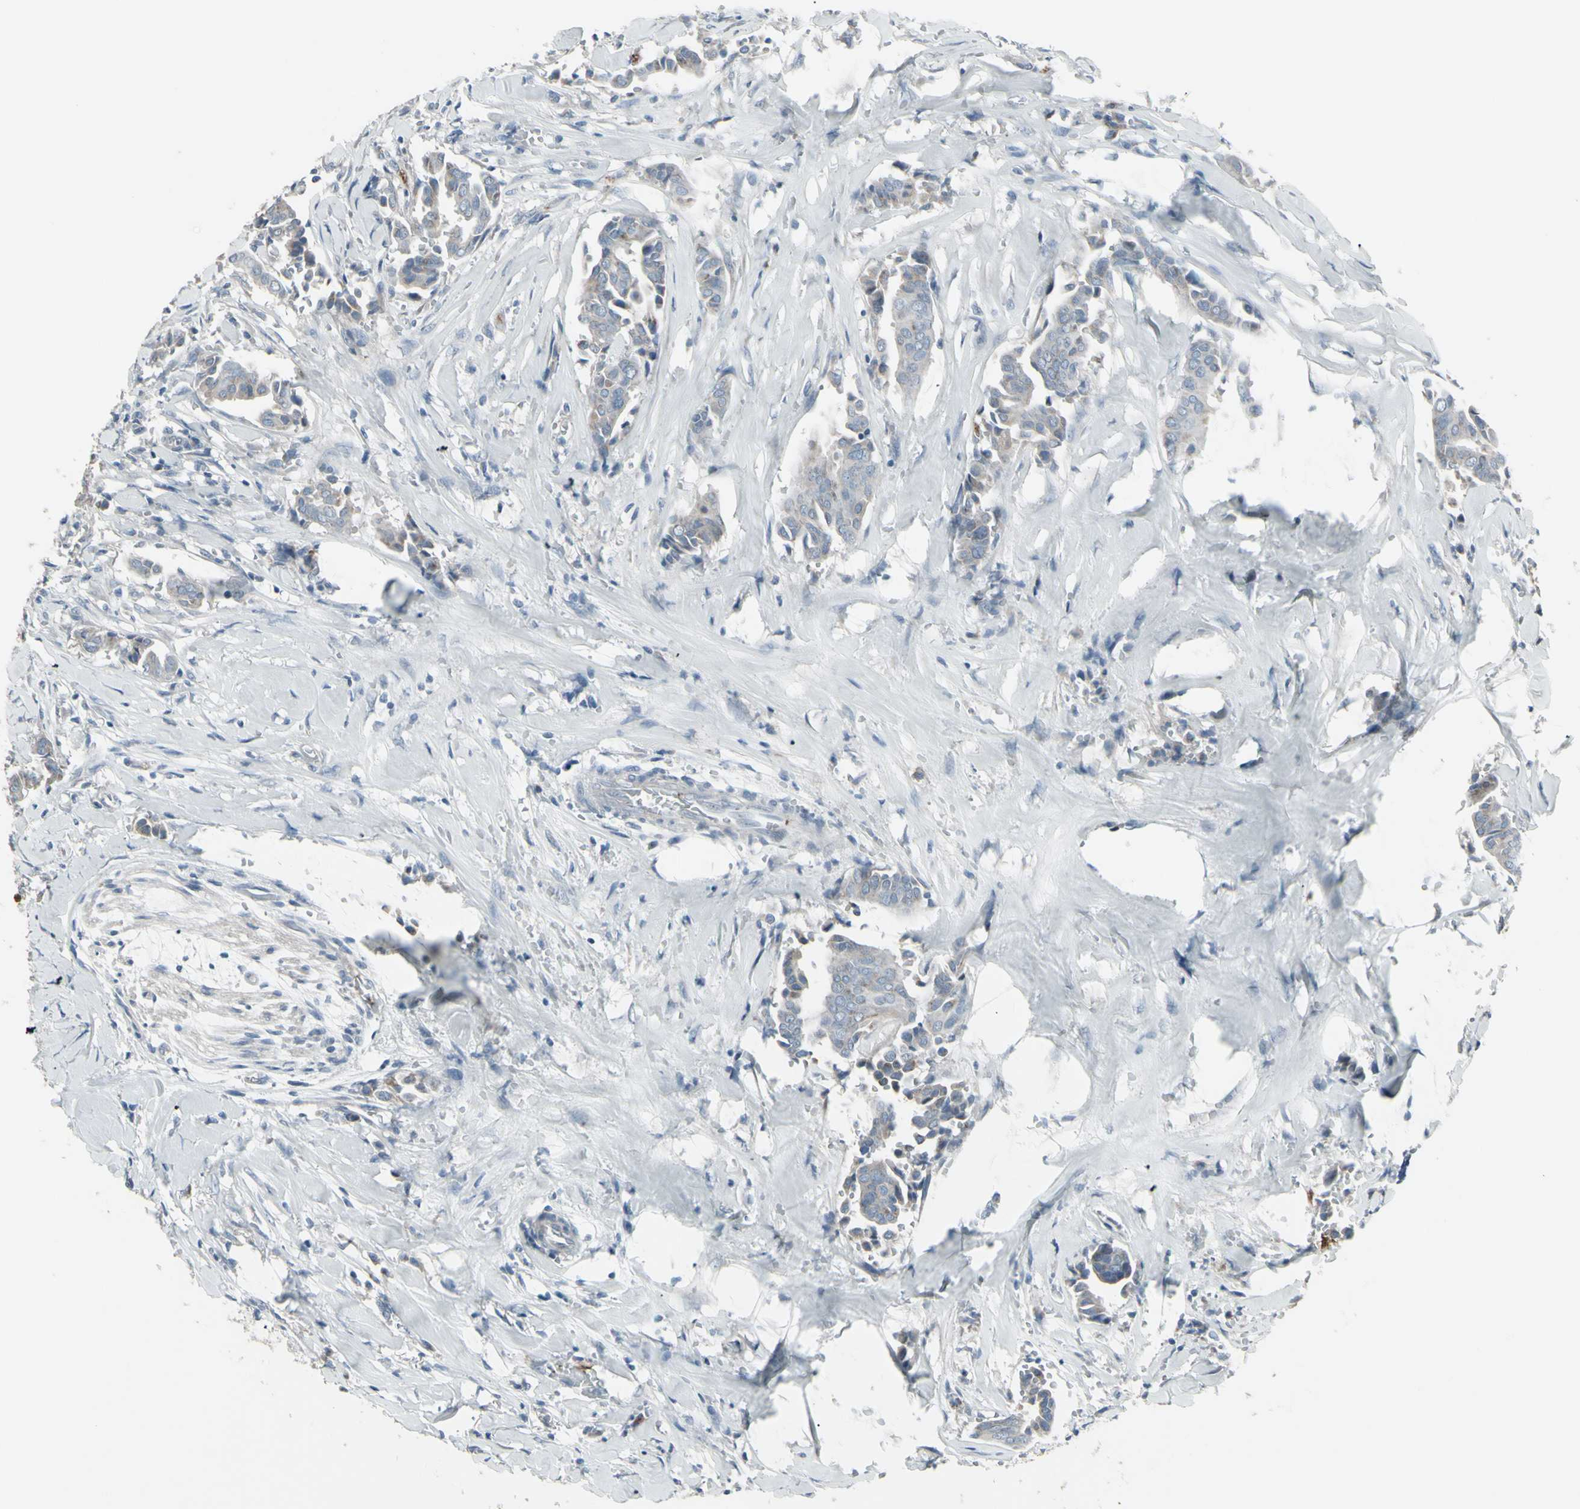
{"staining": {"intensity": "weak", "quantity": "25%-75%", "location": "cytoplasmic/membranous"}, "tissue": "head and neck cancer", "cell_type": "Tumor cells", "image_type": "cancer", "snomed": [{"axis": "morphology", "description": "Adenocarcinoma, NOS"}, {"axis": "topography", "description": "Salivary gland"}, {"axis": "topography", "description": "Head-Neck"}], "caption": "This image reveals immunohistochemistry staining of head and neck cancer (adenocarcinoma), with low weak cytoplasmic/membranous staining in about 25%-75% of tumor cells.", "gene": "CD79B", "patient": {"sex": "female", "age": 59}}